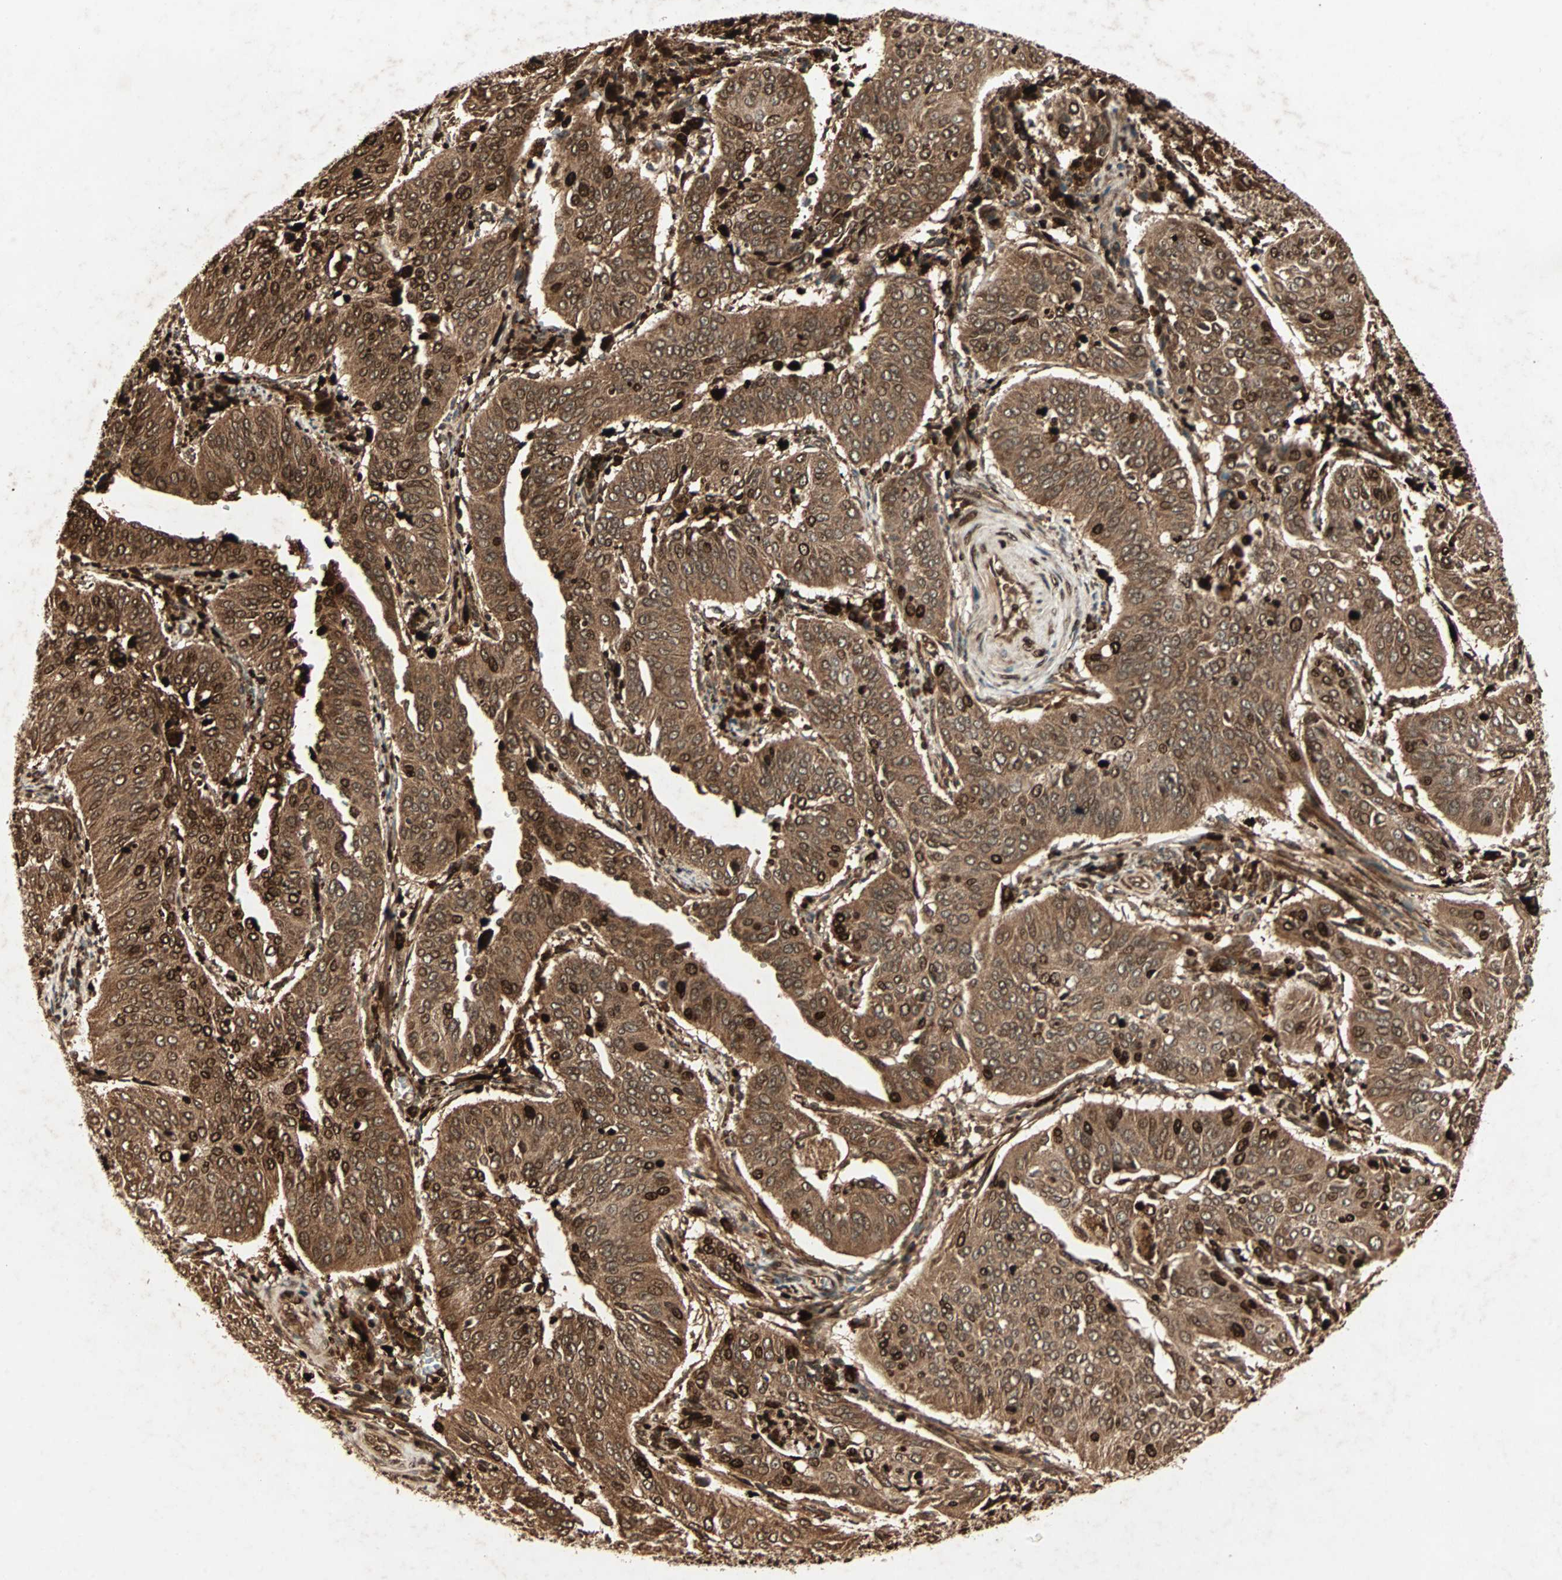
{"staining": {"intensity": "strong", "quantity": ">75%", "location": "cytoplasmic/membranous,nuclear"}, "tissue": "cervical cancer", "cell_type": "Tumor cells", "image_type": "cancer", "snomed": [{"axis": "morphology", "description": "Normal tissue, NOS"}, {"axis": "morphology", "description": "Squamous cell carcinoma, NOS"}, {"axis": "topography", "description": "Cervix"}], "caption": "Protein expression analysis of cervical cancer shows strong cytoplasmic/membranous and nuclear expression in about >75% of tumor cells.", "gene": "RFFL", "patient": {"sex": "female", "age": 39}}